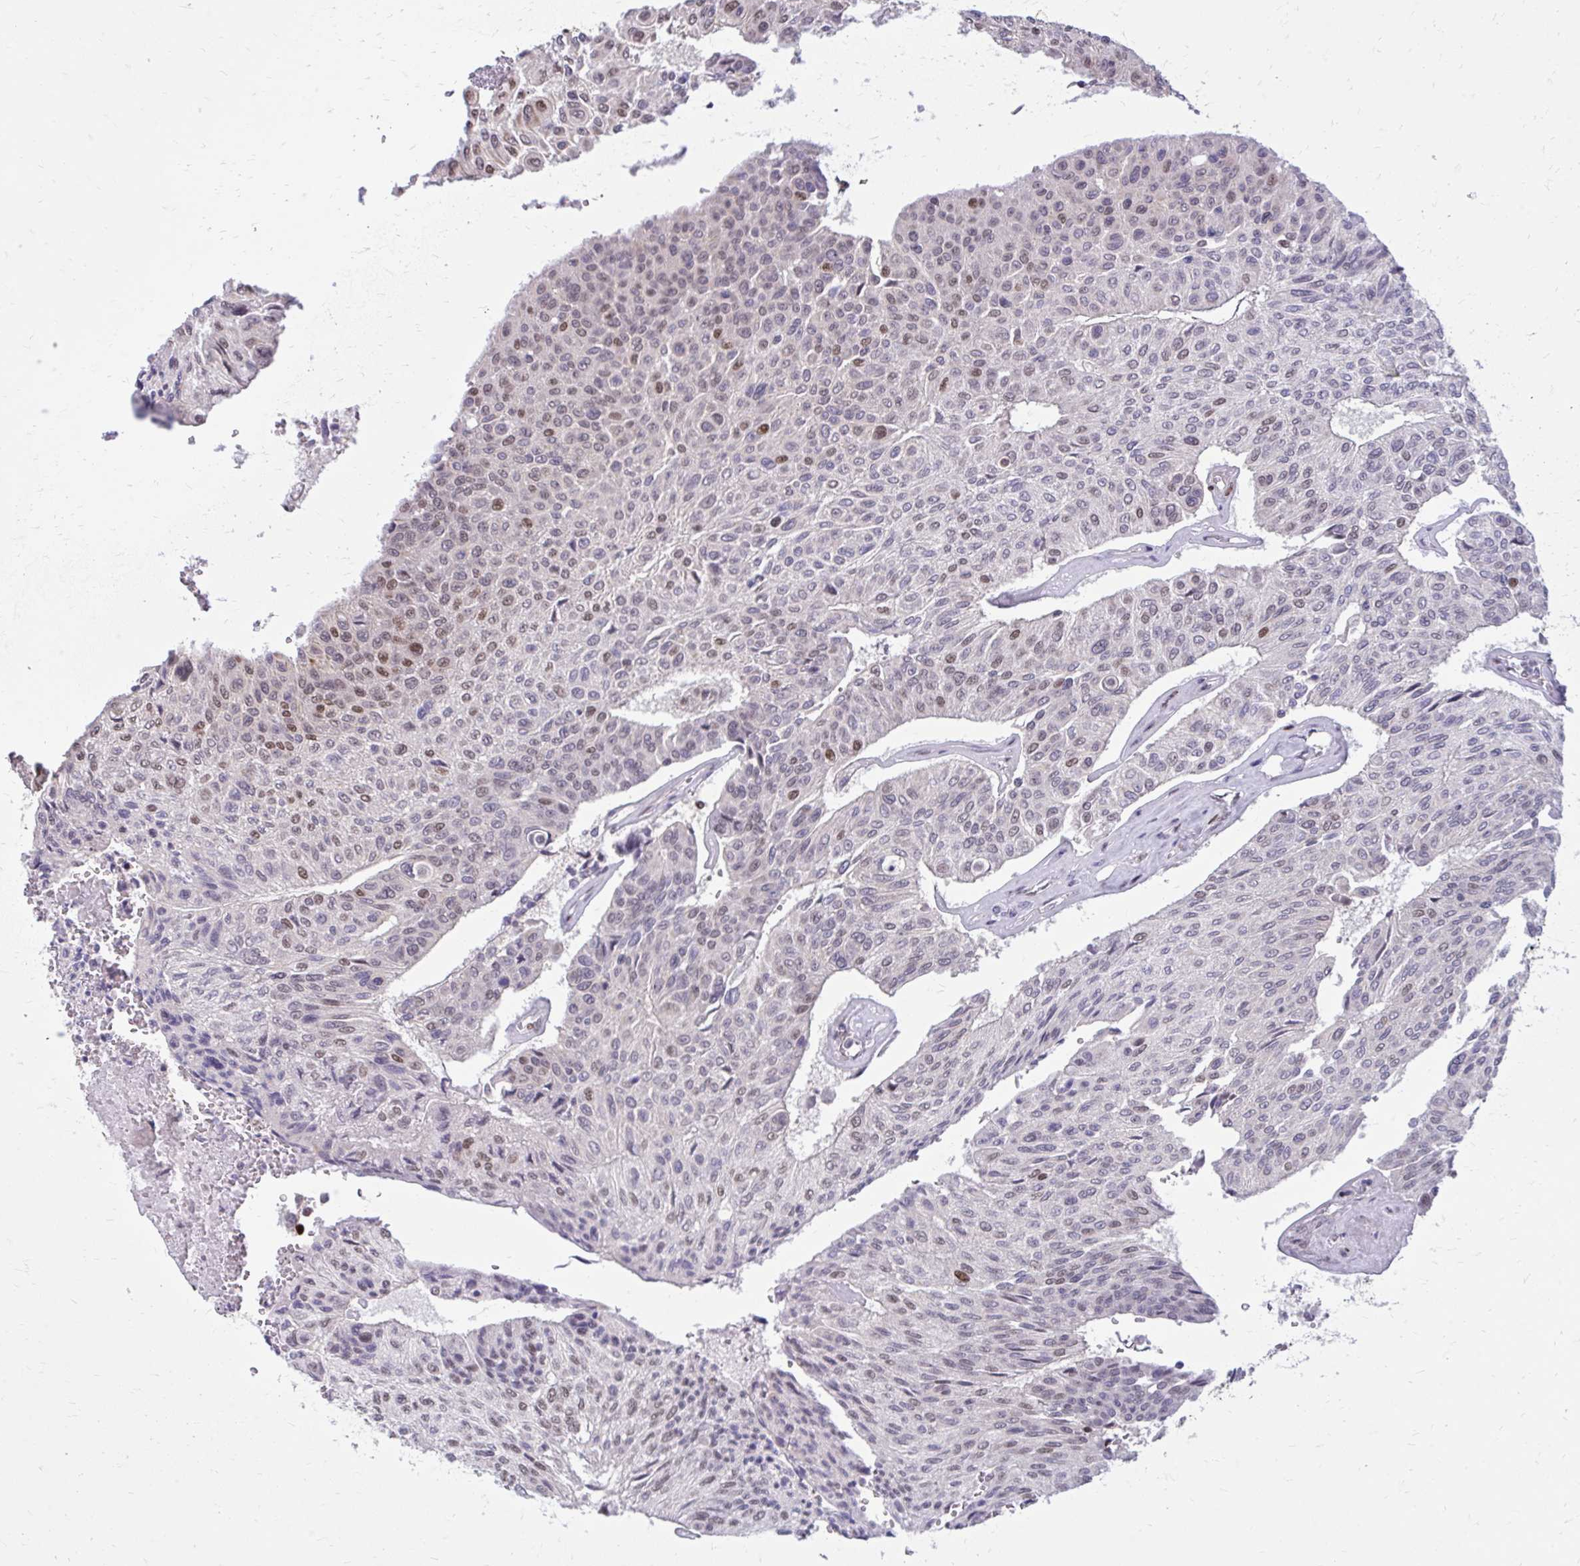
{"staining": {"intensity": "moderate", "quantity": "25%-75%", "location": "nuclear"}, "tissue": "urothelial cancer", "cell_type": "Tumor cells", "image_type": "cancer", "snomed": [{"axis": "morphology", "description": "Urothelial carcinoma, High grade"}, {"axis": "topography", "description": "Urinary bladder"}], "caption": "DAB (3,3'-diaminobenzidine) immunohistochemical staining of human high-grade urothelial carcinoma demonstrates moderate nuclear protein positivity in approximately 25%-75% of tumor cells.", "gene": "PSME4", "patient": {"sex": "male", "age": 66}}